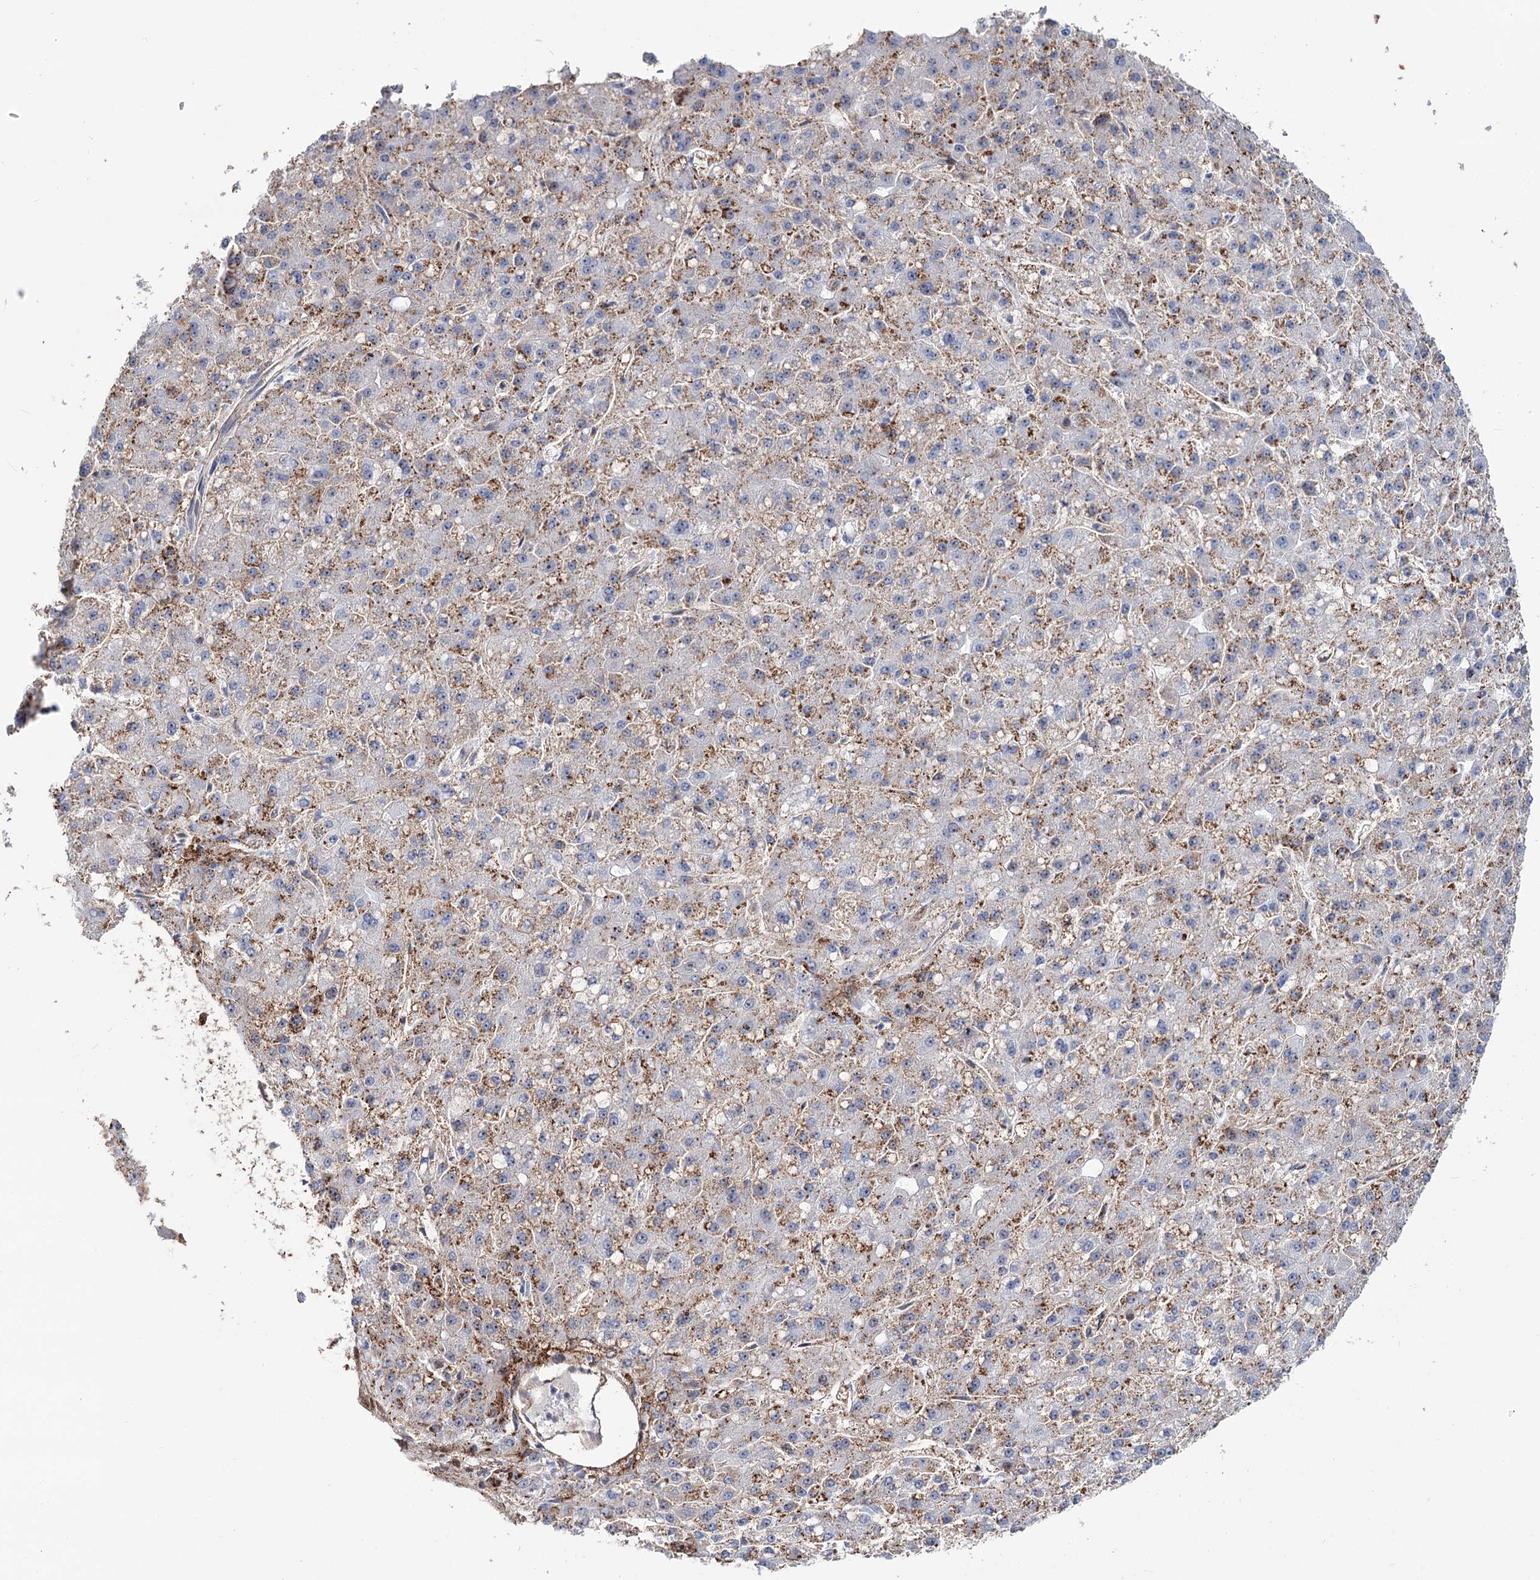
{"staining": {"intensity": "moderate", "quantity": "25%-75%", "location": "cytoplasmic/membranous"}, "tissue": "liver cancer", "cell_type": "Tumor cells", "image_type": "cancer", "snomed": [{"axis": "morphology", "description": "Carcinoma, Hepatocellular, NOS"}, {"axis": "topography", "description": "Liver"}], "caption": "Immunohistochemical staining of human liver cancer demonstrates medium levels of moderate cytoplasmic/membranous staining in about 25%-75% of tumor cells.", "gene": "PTDSS2", "patient": {"sex": "male", "age": 67}}